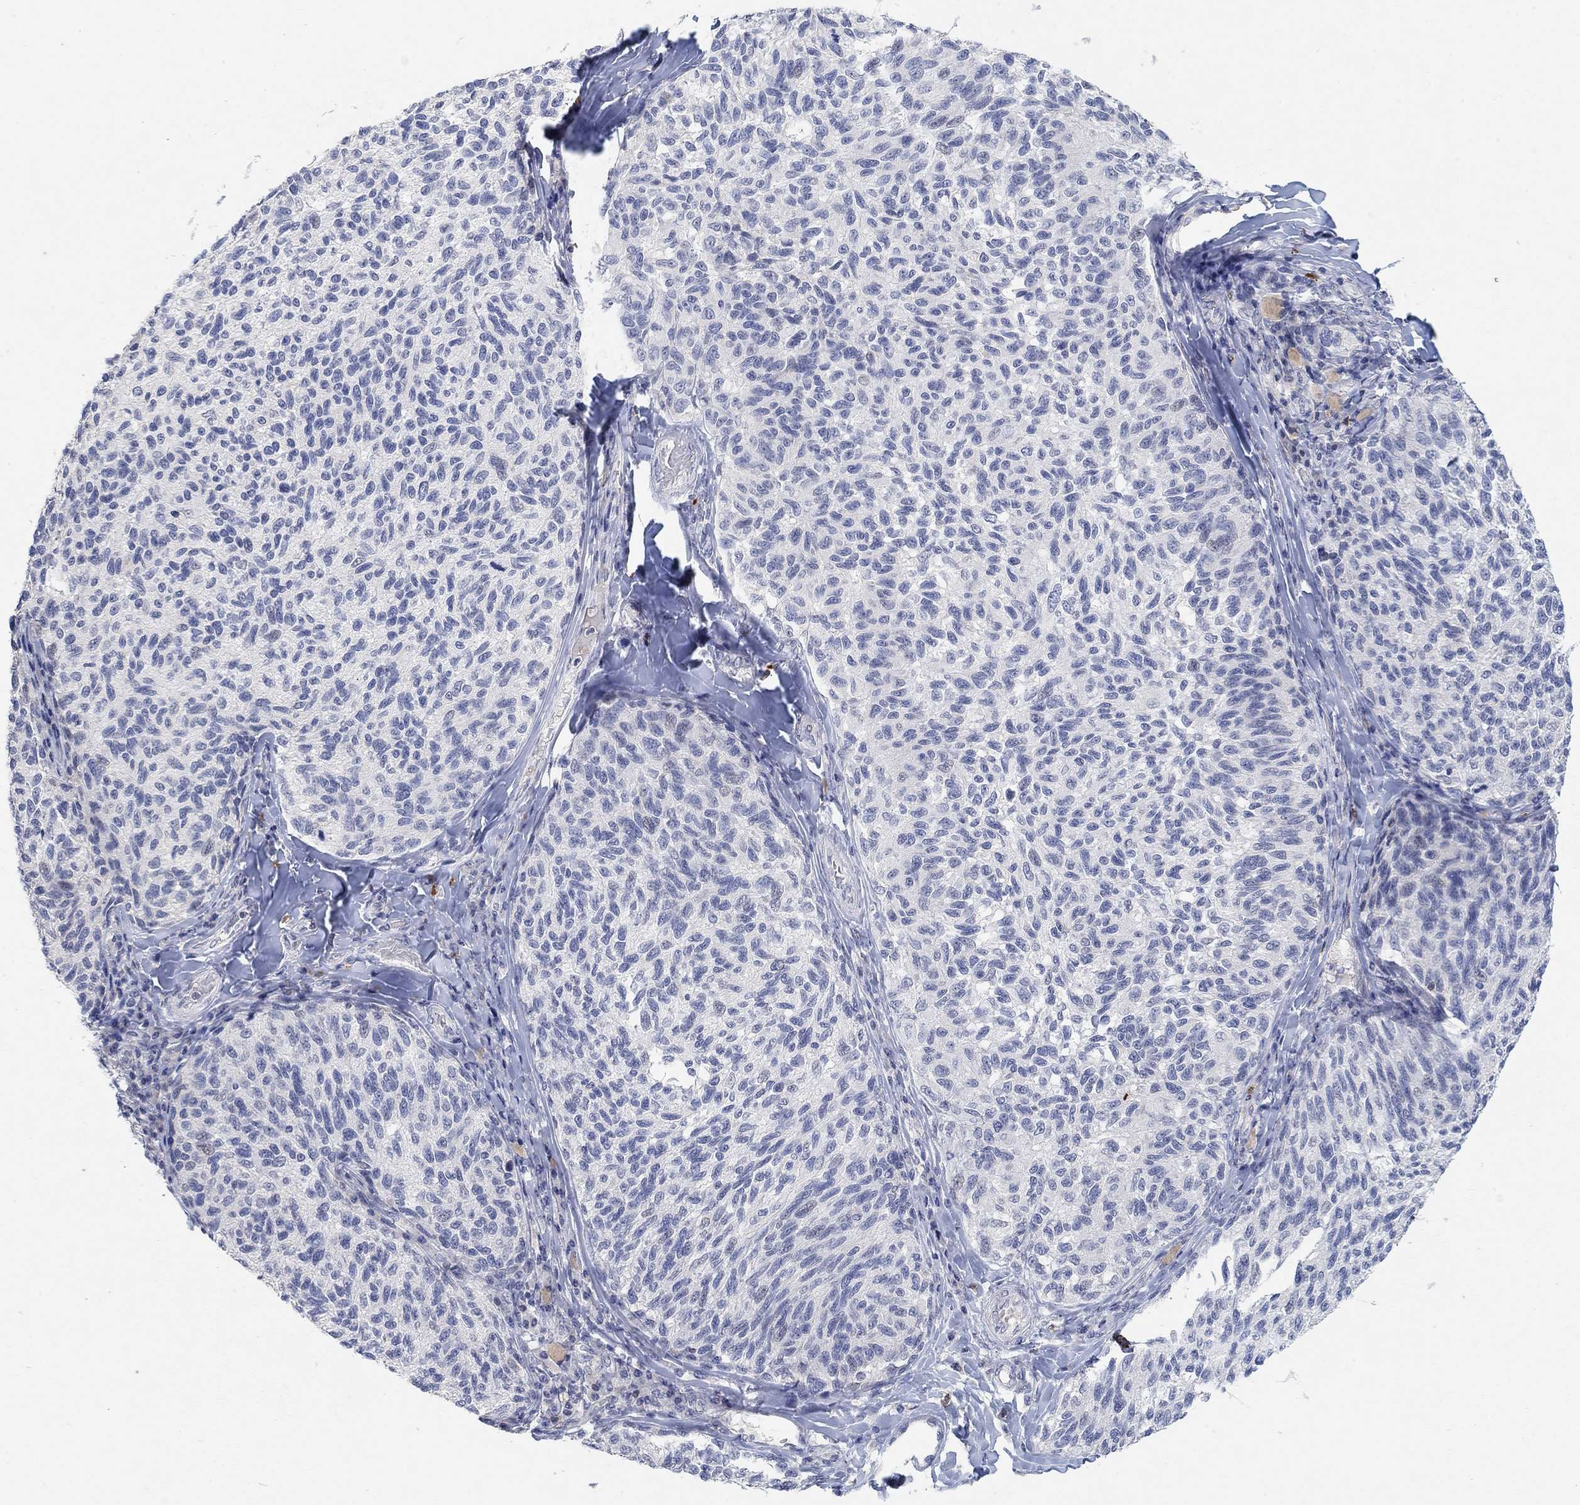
{"staining": {"intensity": "negative", "quantity": "none", "location": "none"}, "tissue": "melanoma", "cell_type": "Tumor cells", "image_type": "cancer", "snomed": [{"axis": "morphology", "description": "Malignant melanoma, NOS"}, {"axis": "topography", "description": "Skin"}], "caption": "A high-resolution photomicrograph shows immunohistochemistry (IHC) staining of melanoma, which exhibits no significant expression in tumor cells. (DAB IHC, high magnification).", "gene": "VAT1L", "patient": {"sex": "female", "age": 73}}